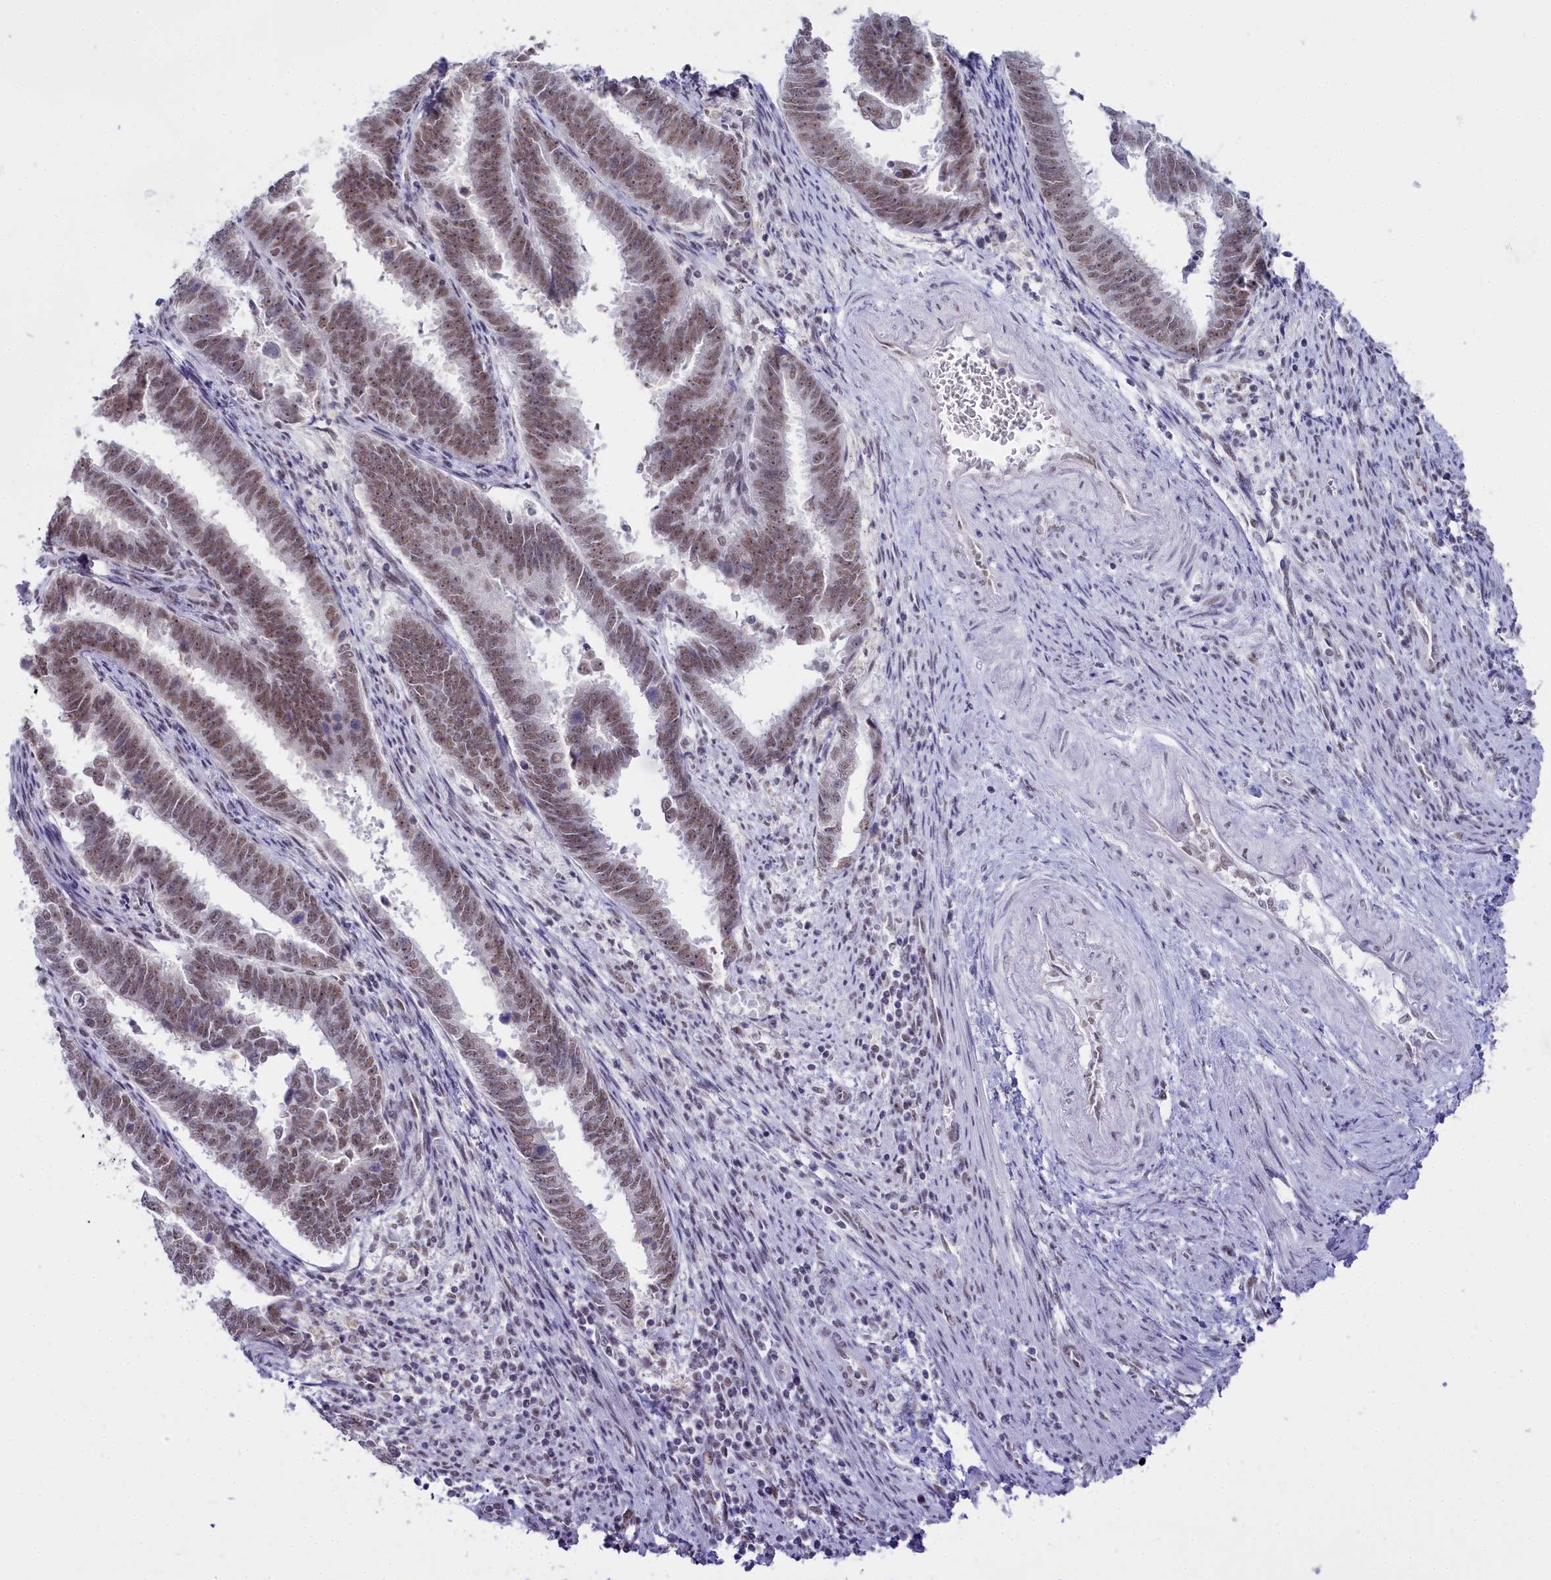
{"staining": {"intensity": "moderate", "quantity": ">75%", "location": "nuclear"}, "tissue": "endometrial cancer", "cell_type": "Tumor cells", "image_type": "cancer", "snomed": [{"axis": "morphology", "description": "Adenocarcinoma, NOS"}, {"axis": "topography", "description": "Endometrium"}], "caption": "Immunohistochemical staining of human endometrial cancer reveals medium levels of moderate nuclear protein staining in approximately >75% of tumor cells. Nuclei are stained in blue.", "gene": "RBM12", "patient": {"sex": "female", "age": 75}}